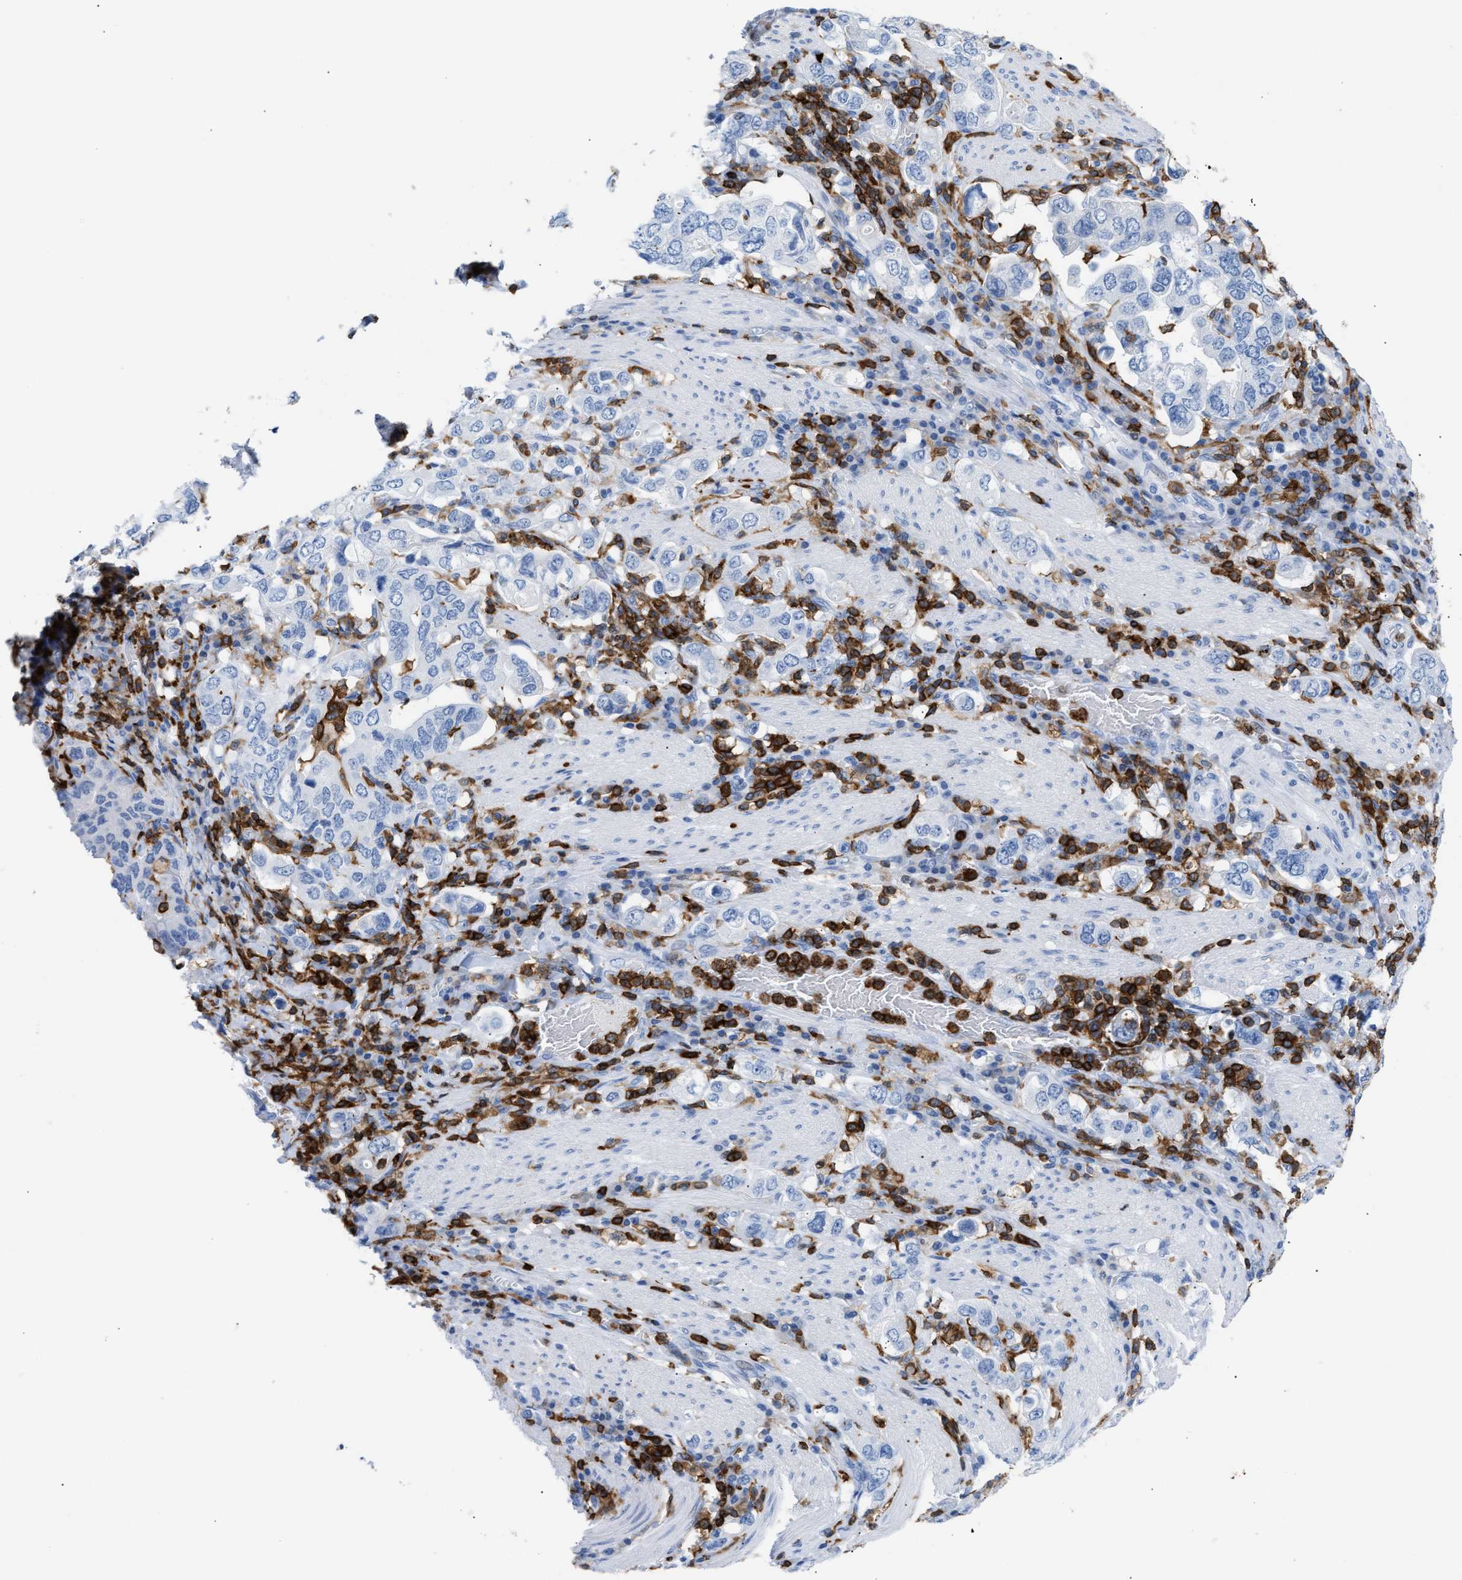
{"staining": {"intensity": "negative", "quantity": "none", "location": "none"}, "tissue": "stomach cancer", "cell_type": "Tumor cells", "image_type": "cancer", "snomed": [{"axis": "morphology", "description": "Adenocarcinoma, NOS"}, {"axis": "topography", "description": "Stomach, upper"}], "caption": "Micrograph shows no protein expression in tumor cells of stomach cancer tissue. (DAB (3,3'-diaminobenzidine) immunohistochemistry (IHC), high magnification).", "gene": "LCP1", "patient": {"sex": "male", "age": 62}}